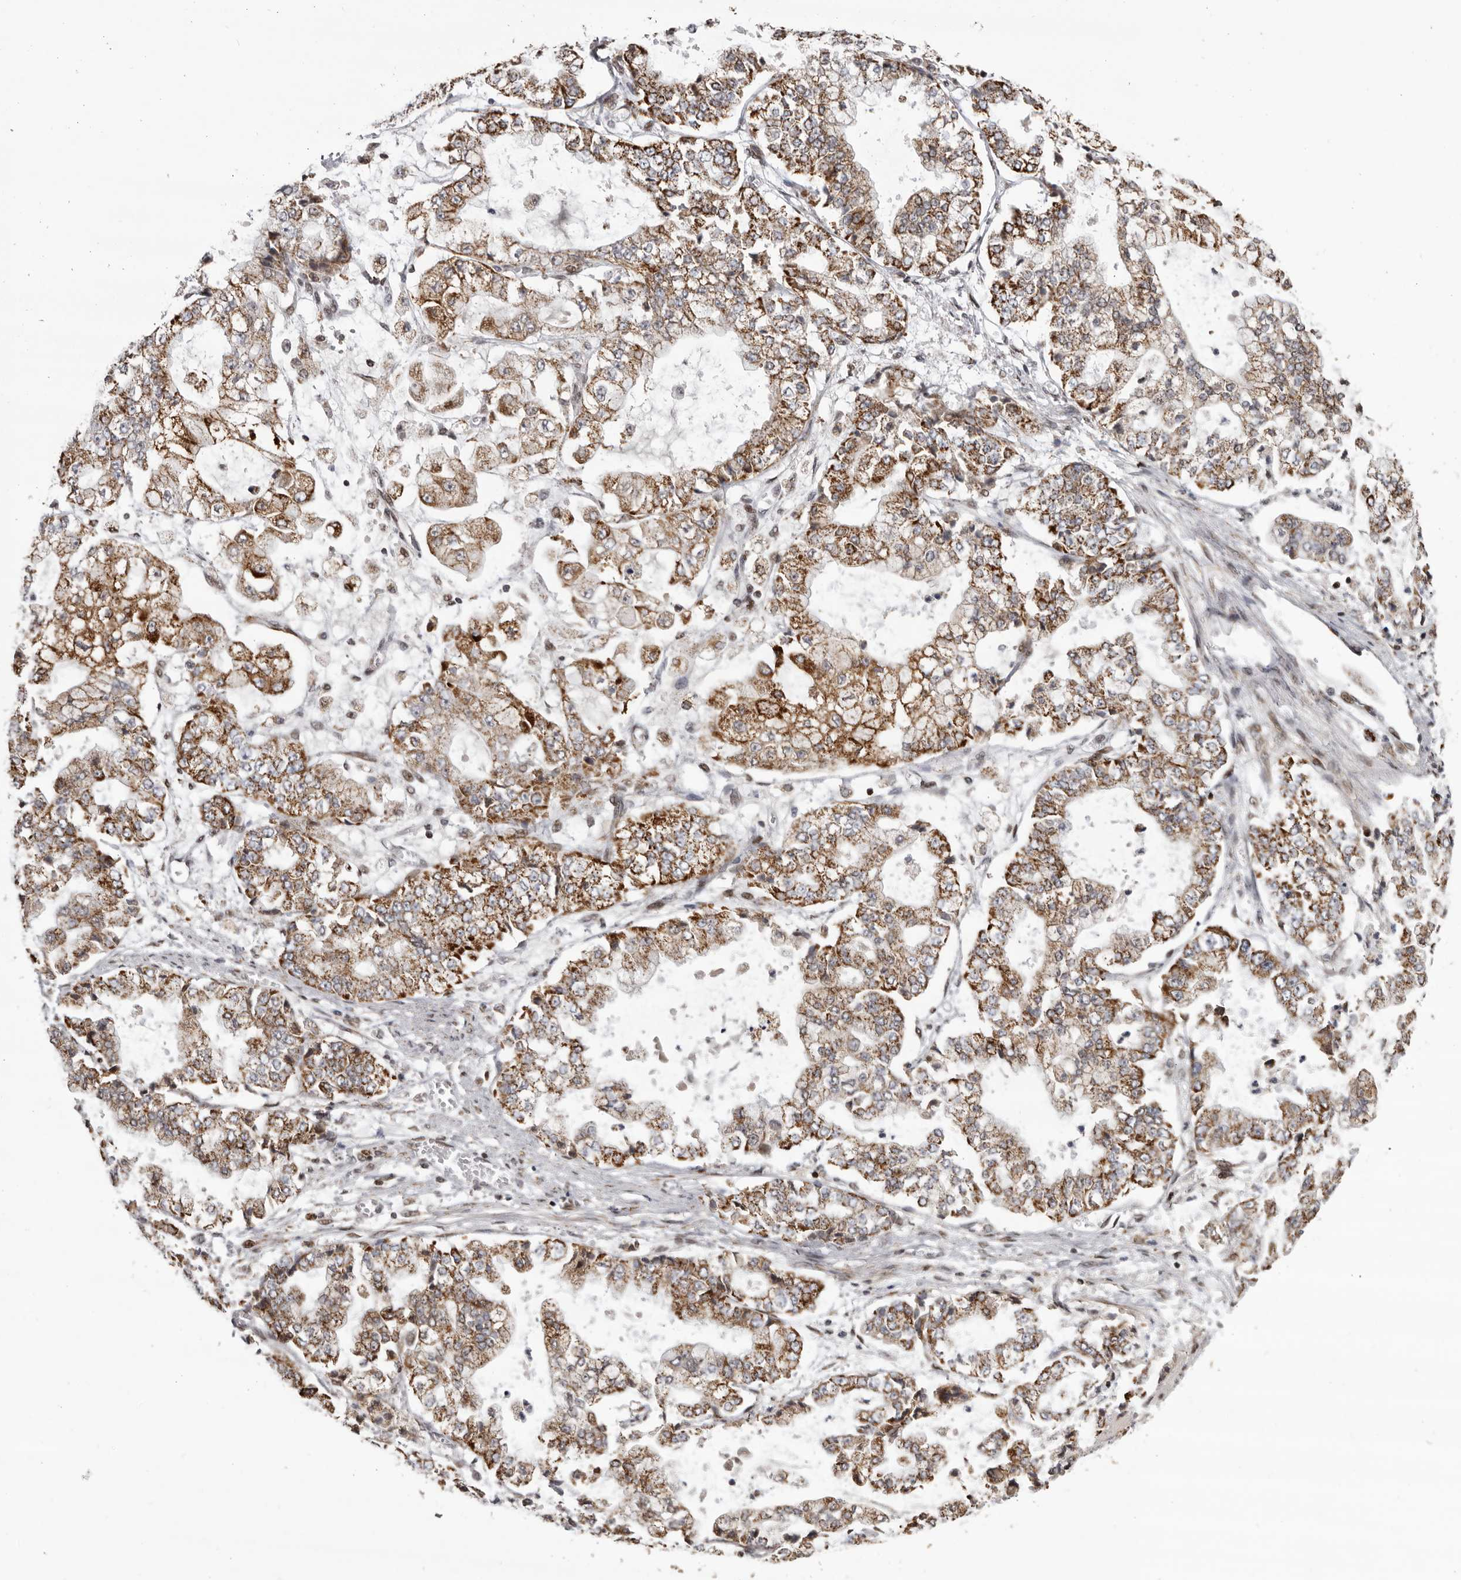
{"staining": {"intensity": "moderate", "quantity": ">75%", "location": "cytoplasmic/membranous"}, "tissue": "stomach cancer", "cell_type": "Tumor cells", "image_type": "cancer", "snomed": [{"axis": "morphology", "description": "Adenocarcinoma, NOS"}, {"axis": "topography", "description": "Stomach"}], "caption": "Protein positivity by IHC reveals moderate cytoplasmic/membranous positivity in about >75% of tumor cells in stomach adenocarcinoma.", "gene": "C17orf99", "patient": {"sex": "male", "age": 76}}